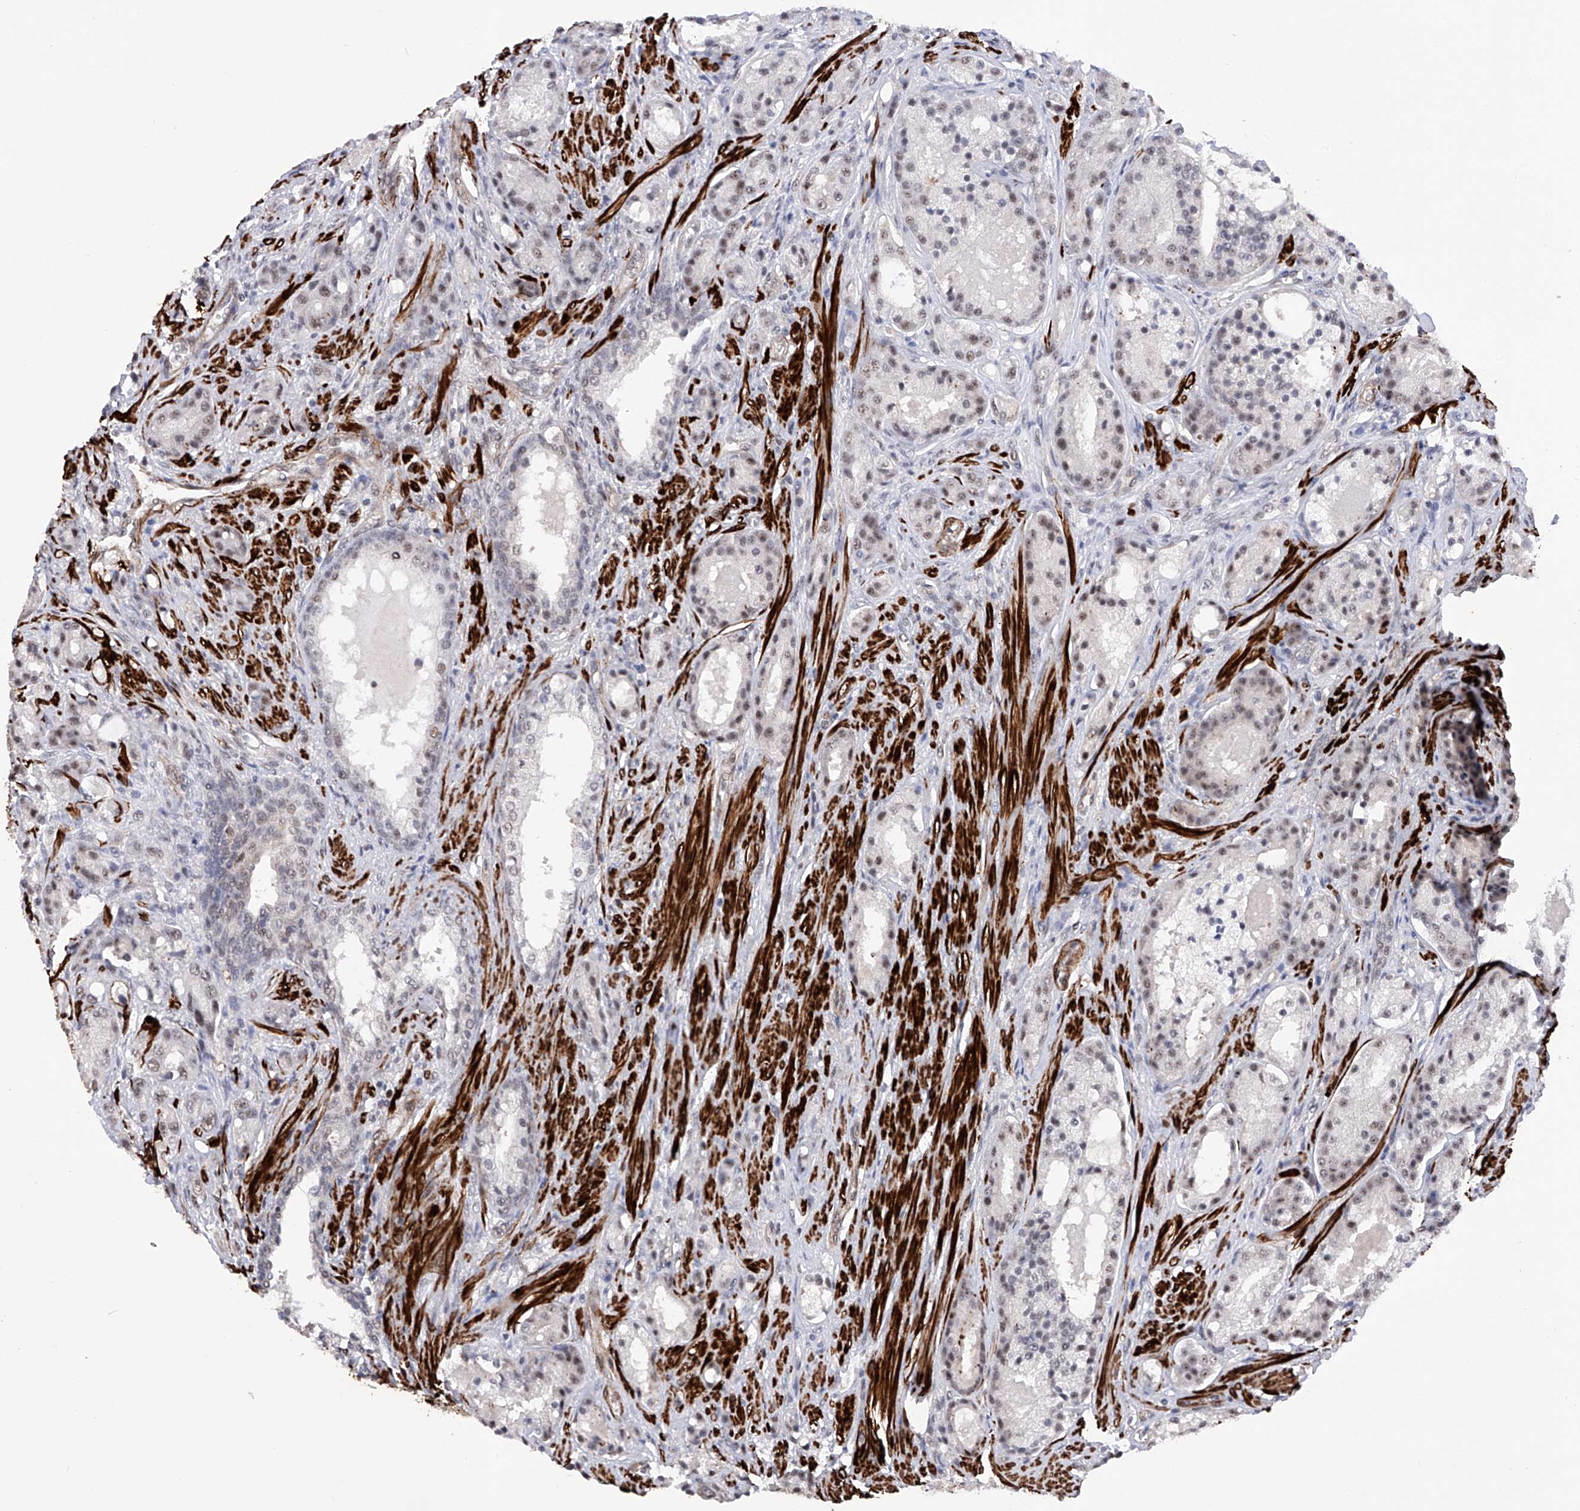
{"staining": {"intensity": "moderate", "quantity": "25%-75%", "location": "nuclear"}, "tissue": "prostate cancer", "cell_type": "Tumor cells", "image_type": "cancer", "snomed": [{"axis": "morphology", "description": "Adenocarcinoma, High grade"}, {"axis": "topography", "description": "Prostate"}], "caption": "Immunohistochemistry (IHC) (DAB) staining of human prostate cancer (high-grade adenocarcinoma) exhibits moderate nuclear protein staining in approximately 25%-75% of tumor cells. The staining was performed using DAB to visualize the protein expression in brown, while the nuclei were stained in blue with hematoxylin (Magnification: 20x).", "gene": "NFATC4", "patient": {"sex": "male", "age": 60}}